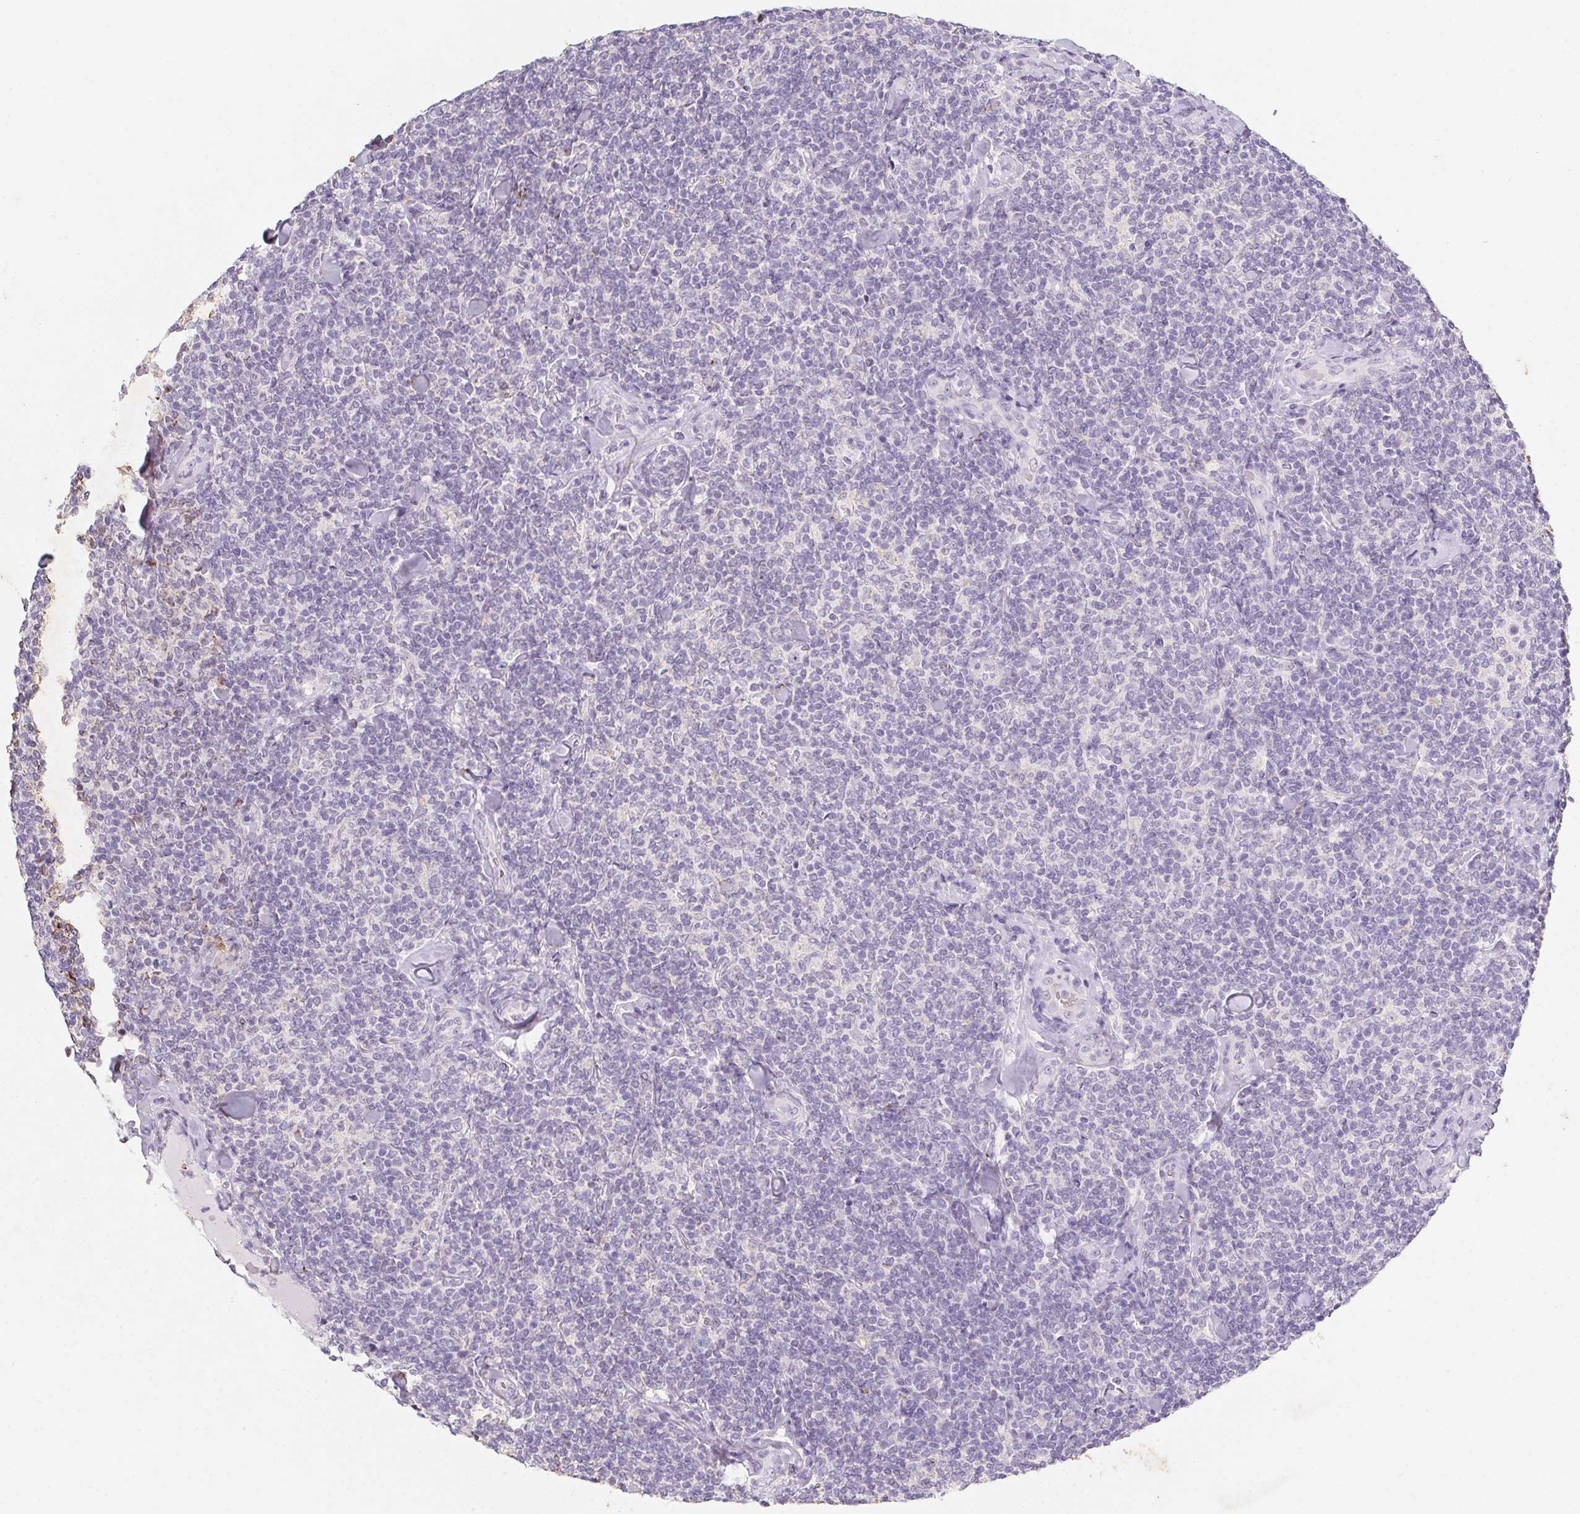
{"staining": {"intensity": "negative", "quantity": "none", "location": "none"}, "tissue": "lymphoma", "cell_type": "Tumor cells", "image_type": "cancer", "snomed": [{"axis": "morphology", "description": "Malignant lymphoma, non-Hodgkin's type, Low grade"}, {"axis": "topography", "description": "Lymph node"}], "caption": "DAB immunohistochemical staining of lymphoma shows no significant expression in tumor cells.", "gene": "DCD", "patient": {"sex": "female", "age": 56}}